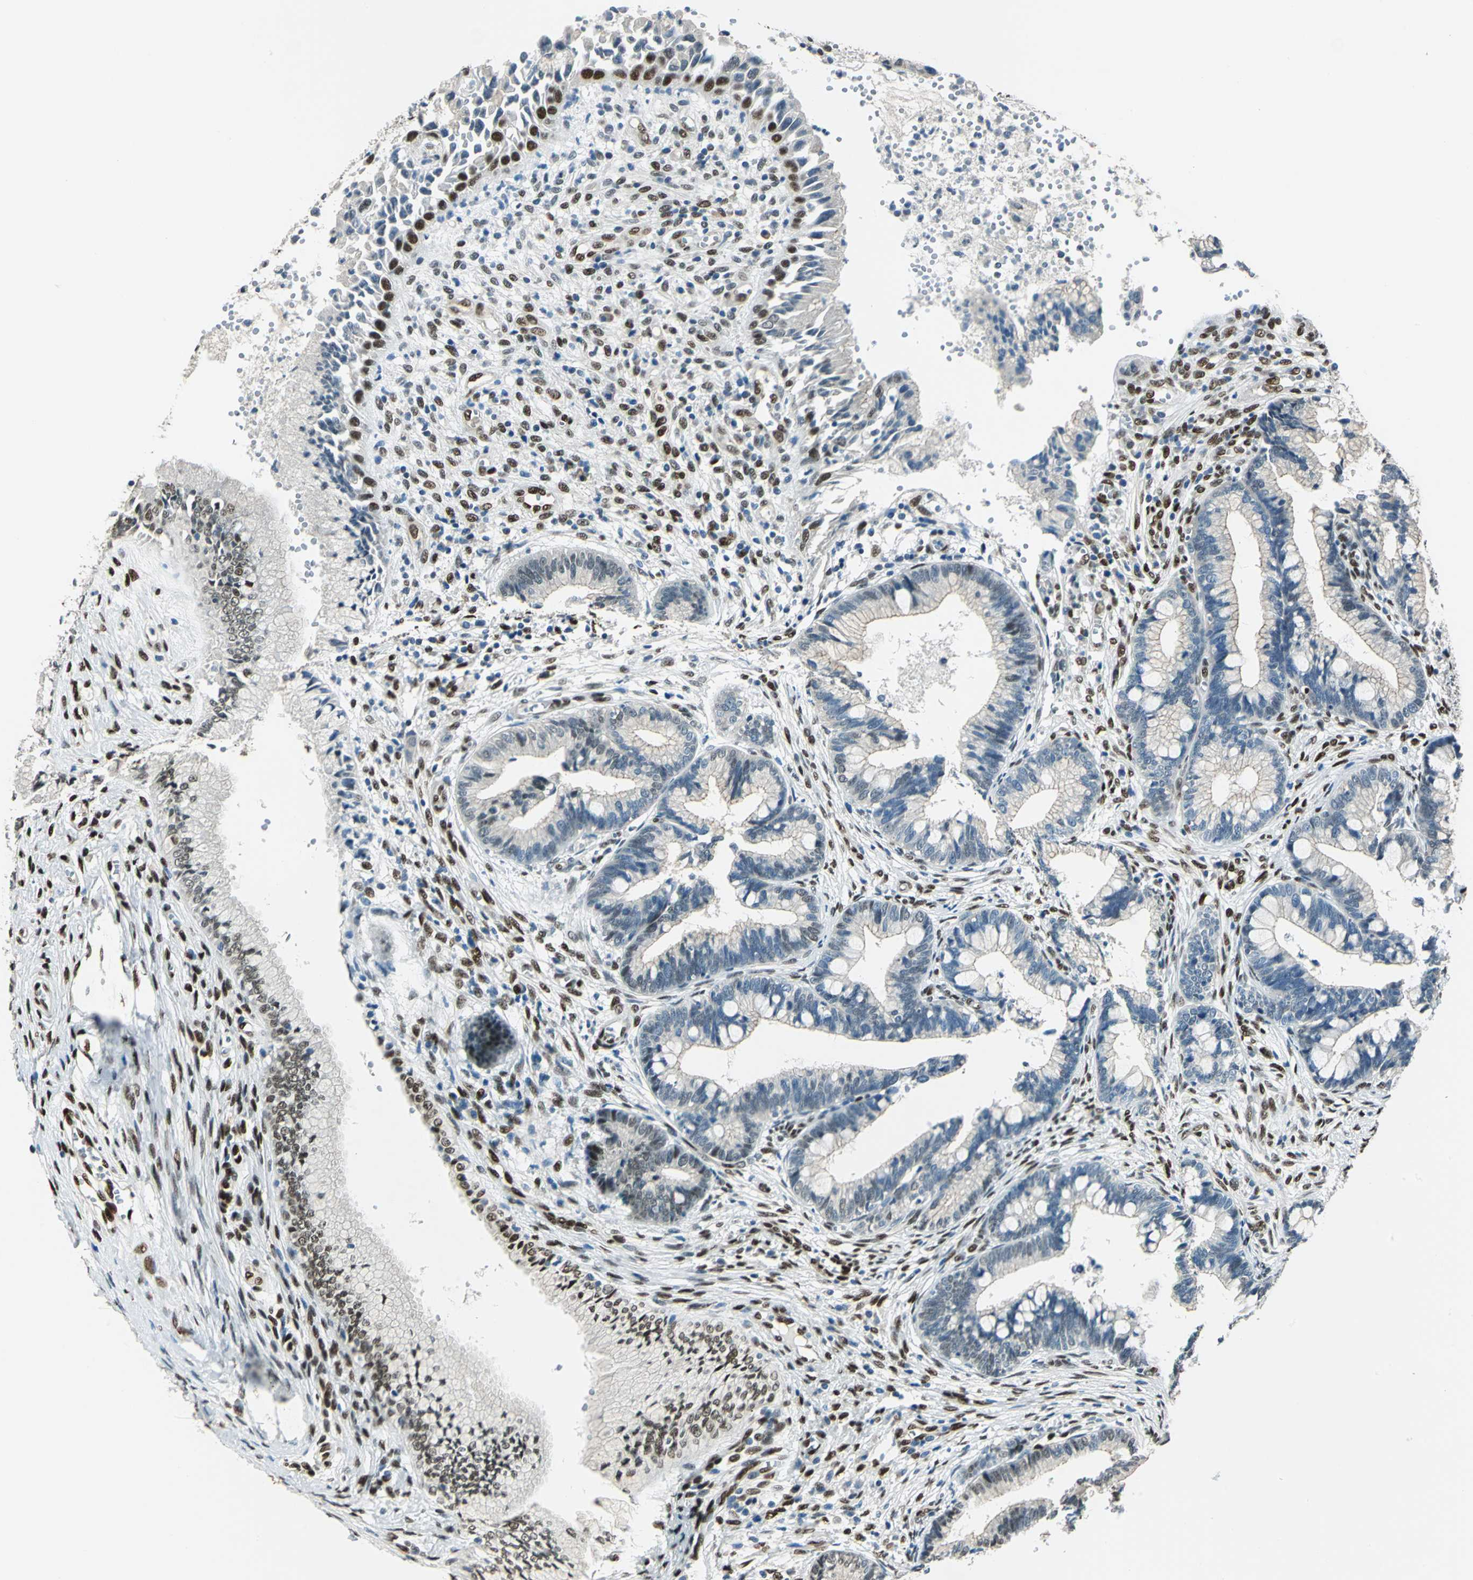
{"staining": {"intensity": "moderate", "quantity": "<25%", "location": "nuclear"}, "tissue": "cervical cancer", "cell_type": "Tumor cells", "image_type": "cancer", "snomed": [{"axis": "morphology", "description": "Adenocarcinoma, NOS"}, {"axis": "topography", "description": "Cervix"}], "caption": "Human cervical cancer stained with a brown dye exhibits moderate nuclear positive staining in about <25% of tumor cells.", "gene": "NFIA", "patient": {"sex": "female", "age": 36}}